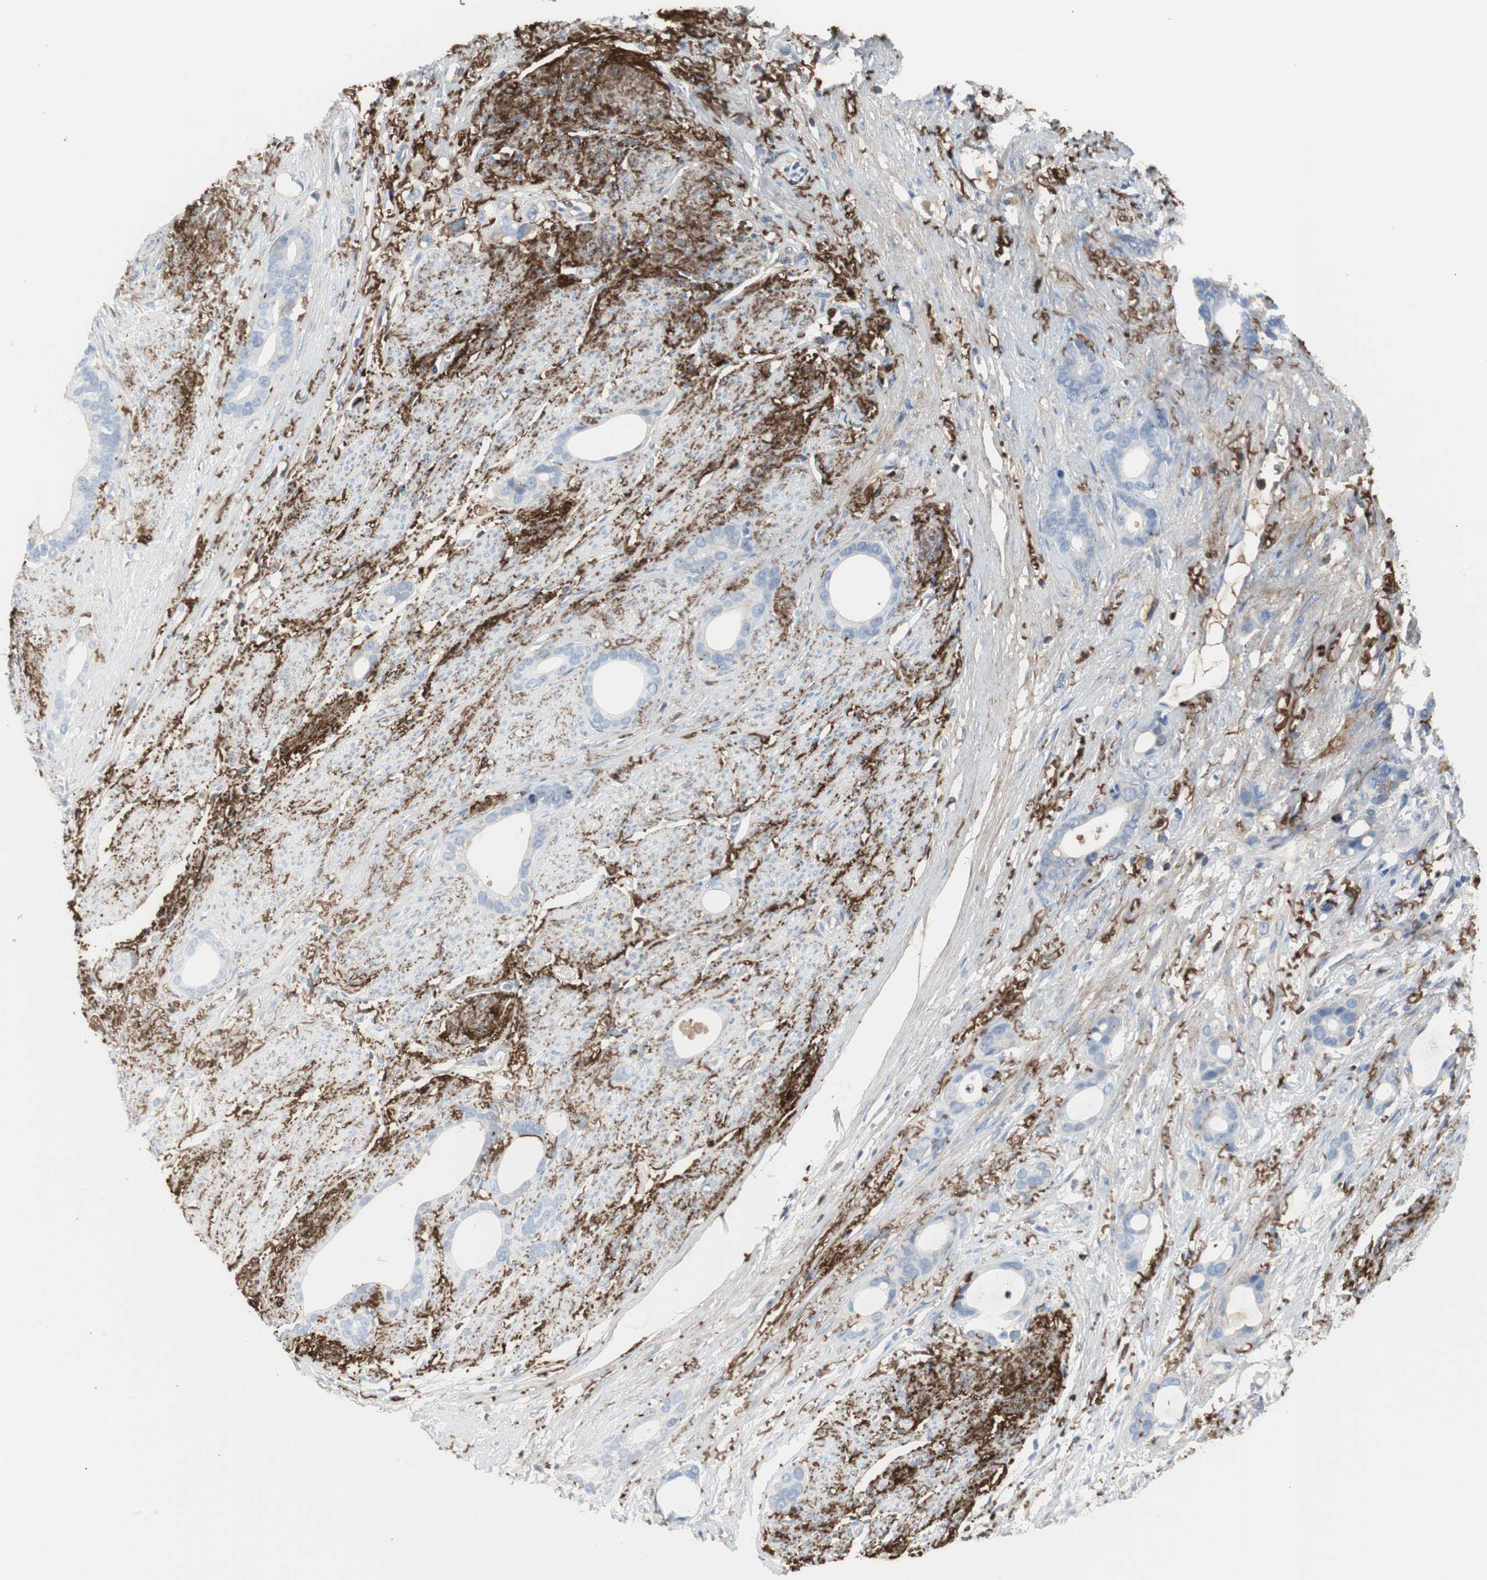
{"staining": {"intensity": "weak", "quantity": "<25%", "location": "cytoplasmic/membranous"}, "tissue": "stomach cancer", "cell_type": "Tumor cells", "image_type": "cancer", "snomed": [{"axis": "morphology", "description": "Adenocarcinoma, NOS"}, {"axis": "topography", "description": "Stomach"}], "caption": "DAB (3,3'-diaminobenzidine) immunohistochemical staining of stomach cancer demonstrates no significant positivity in tumor cells. Nuclei are stained in blue.", "gene": "APCS", "patient": {"sex": "female", "age": 75}}